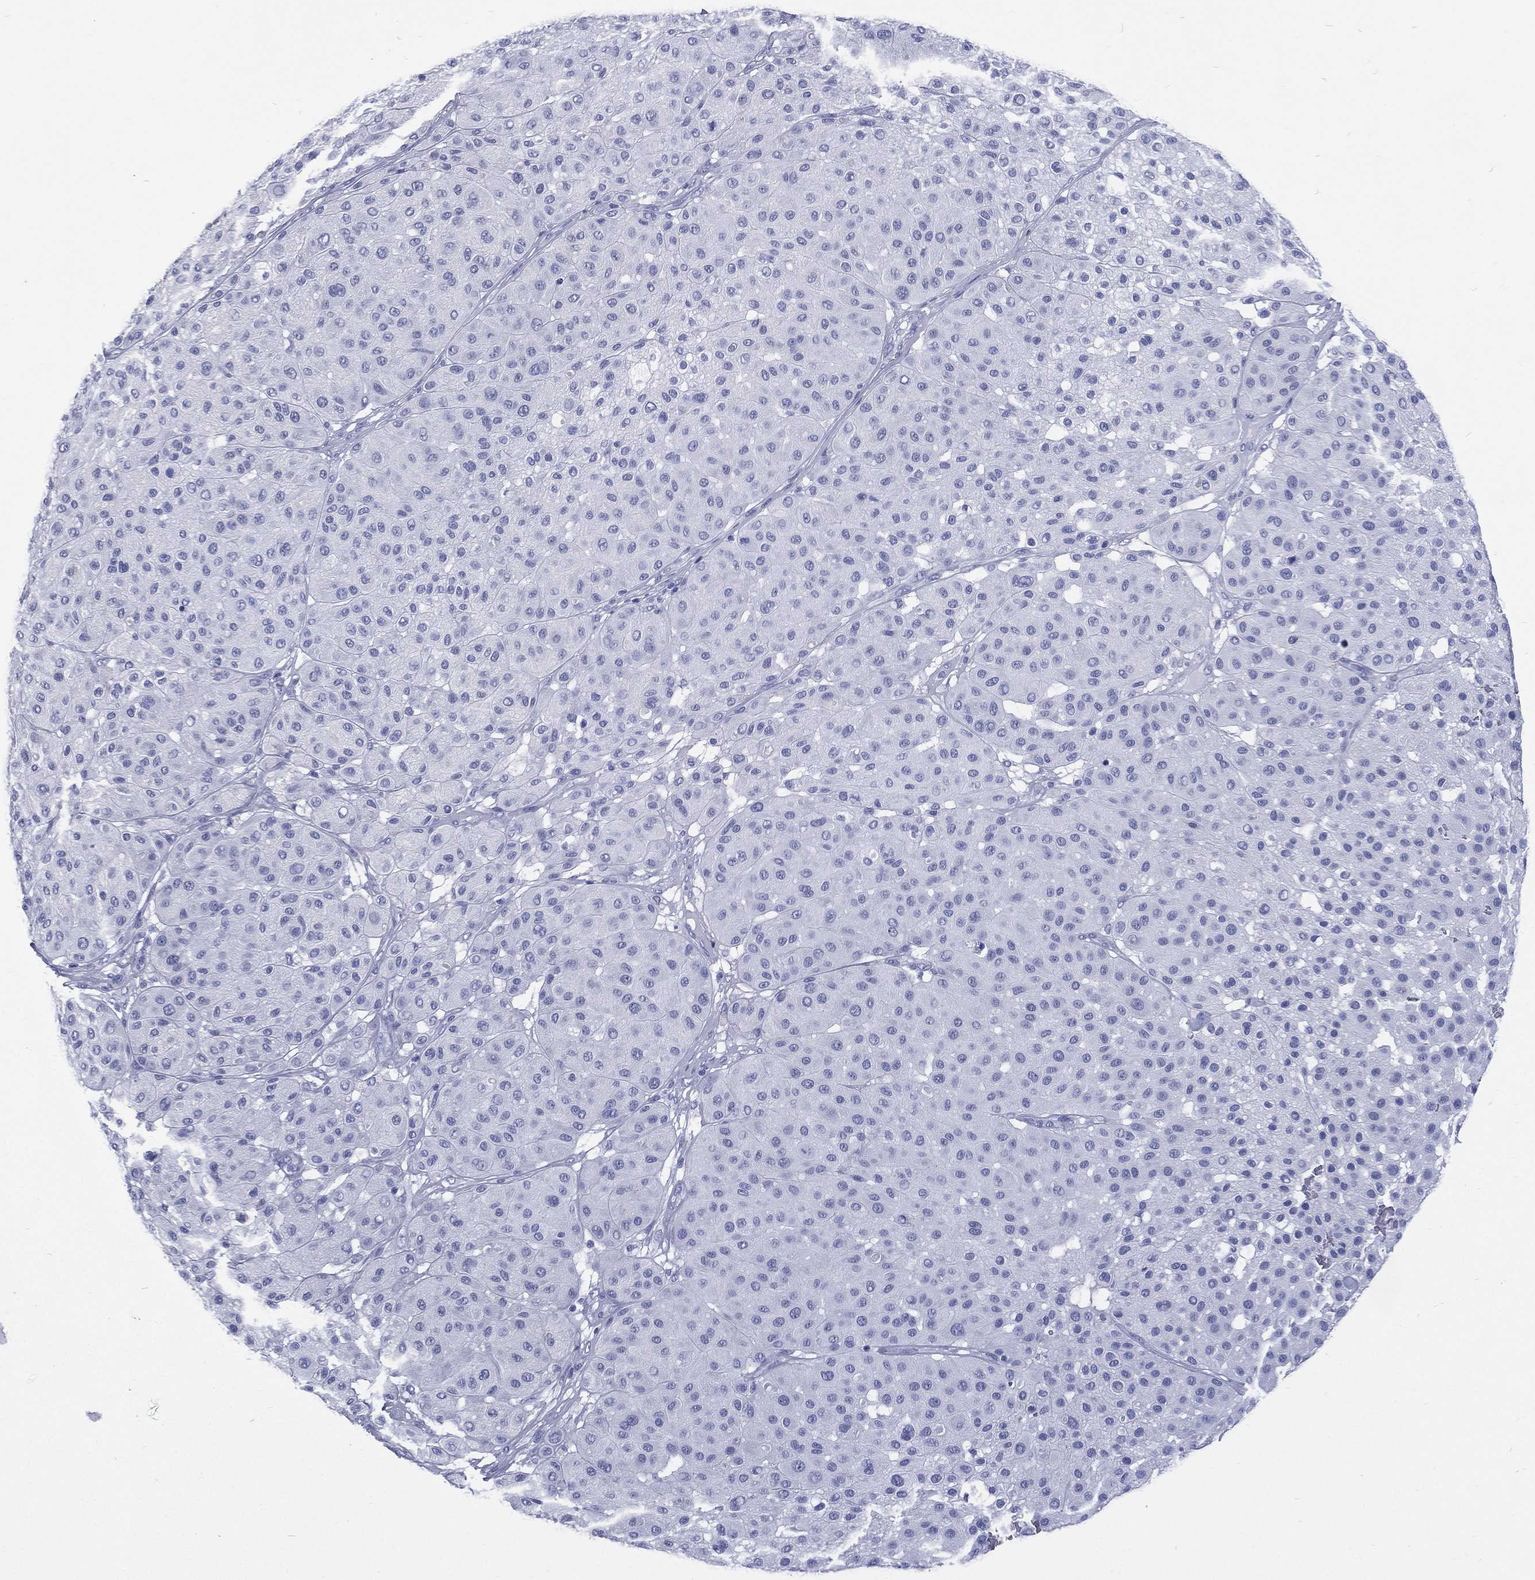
{"staining": {"intensity": "negative", "quantity": "none", "location": "none"}, "tissue": "melanoma", "cell_type": "Tumor cells", "image_type": "cancer", "snomed": [{"axis": "morphology", "description": "Malignant melanoma, Metastatic site"}, {"axis": "topography", "description": "Smooth muscle"}], "caption": "Immunohistochemical staining of human malignant melanoma (metastatic site) exhibits no significant staining in tumor cells.", "gene": "RSPH4A", "patient": {"sex": "male", "age": 41}}